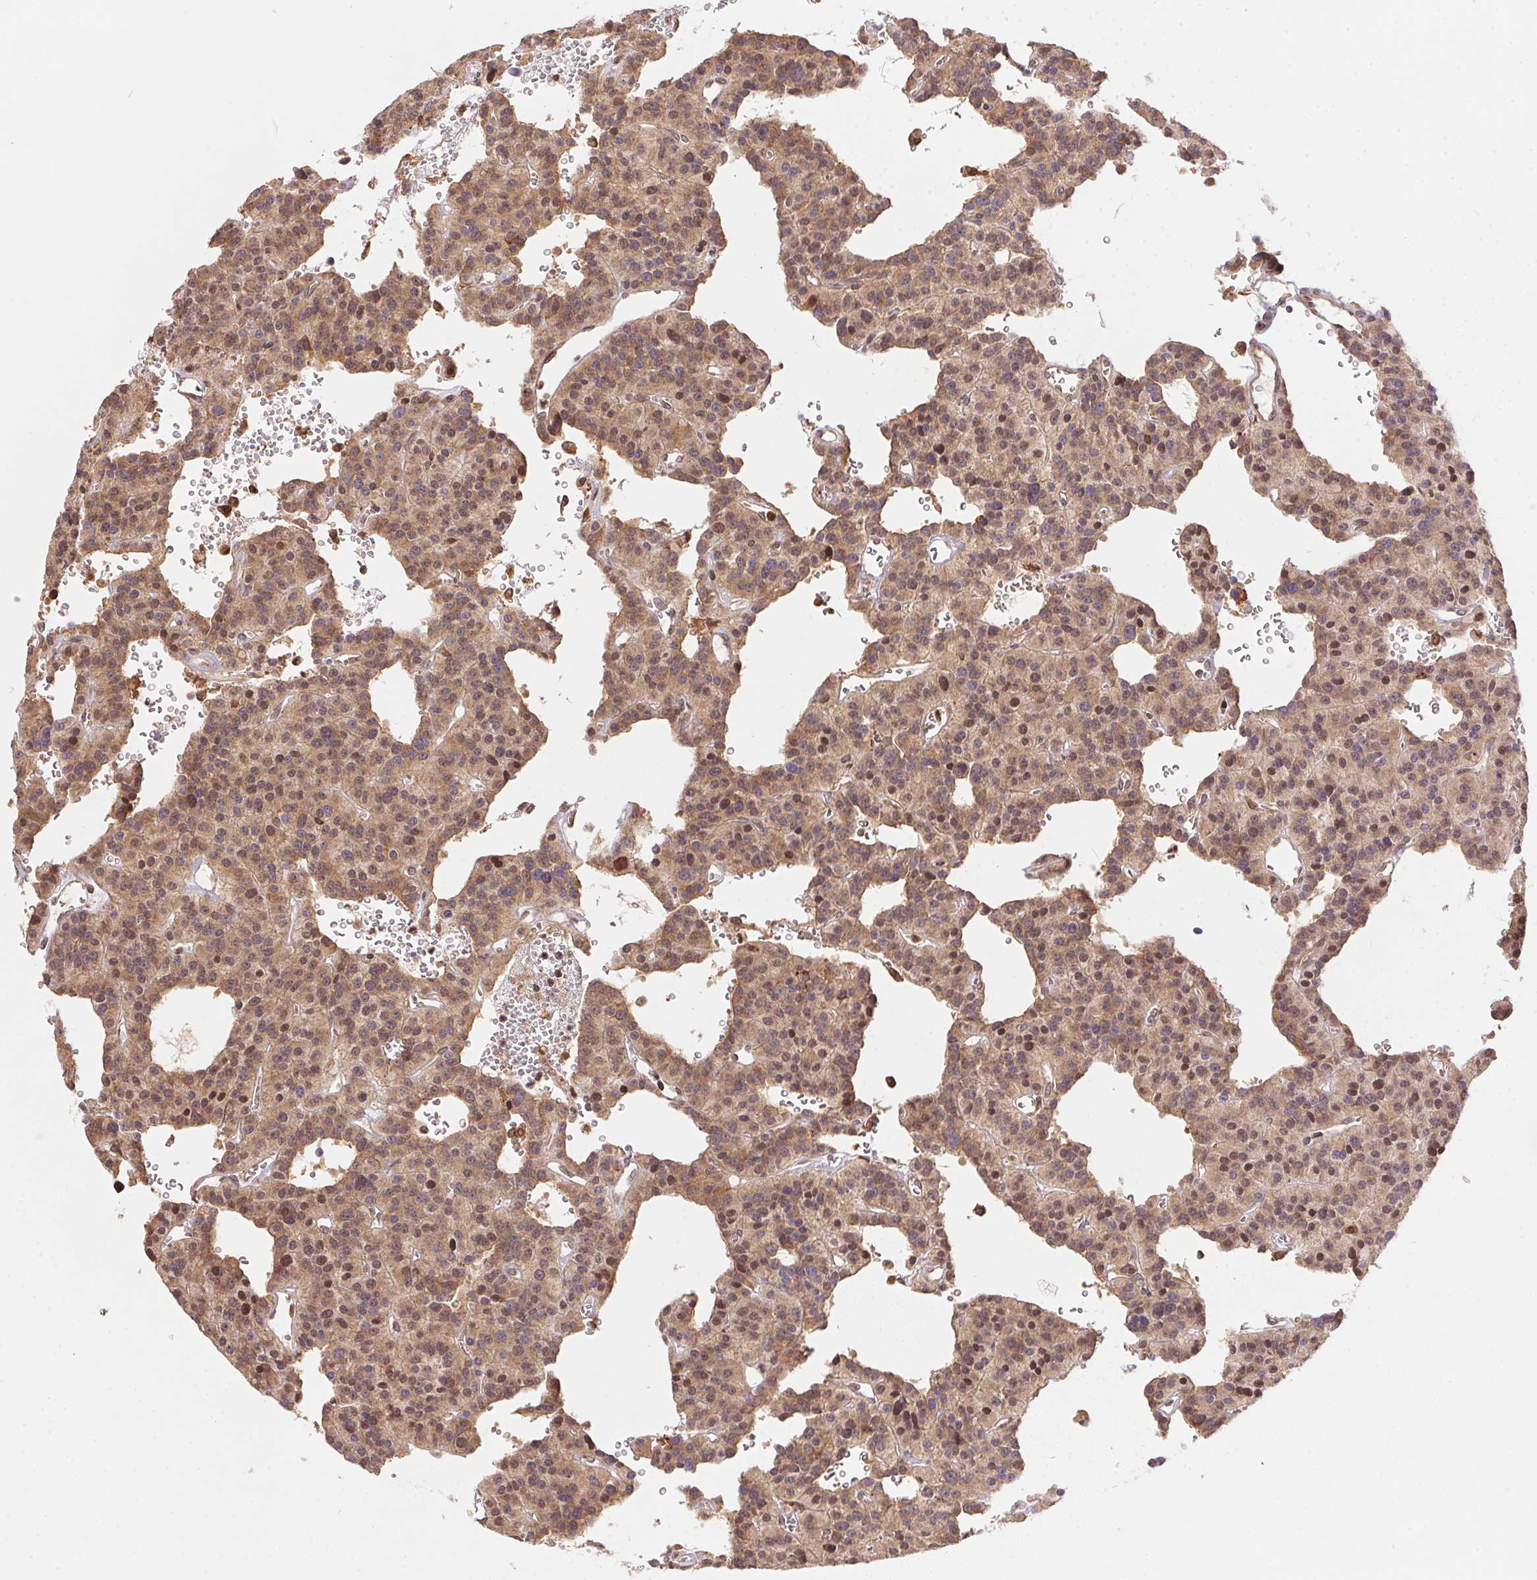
{"staining": {"intensity": "weak", "quantity": ">75%", "location": "cytoplasmic/membranous,nuclear"}, "tissue": "carcinoid", "cell_type": "Tumor cells", "image_type": "cancer", "snomed": [{"axis": "morphology", "description": "Carcinoid, malignant, NOS"}, {"axis": "topography", "description": "Lung"}], "caption": "Immunohistochemistry of human carcinoid displays low levels of weak cytoplasmic/membranous and nuclear expression in about >75% of tumor cells.", "gene": "MEX3D", "patient": {"sex": "female", "age": 71}}